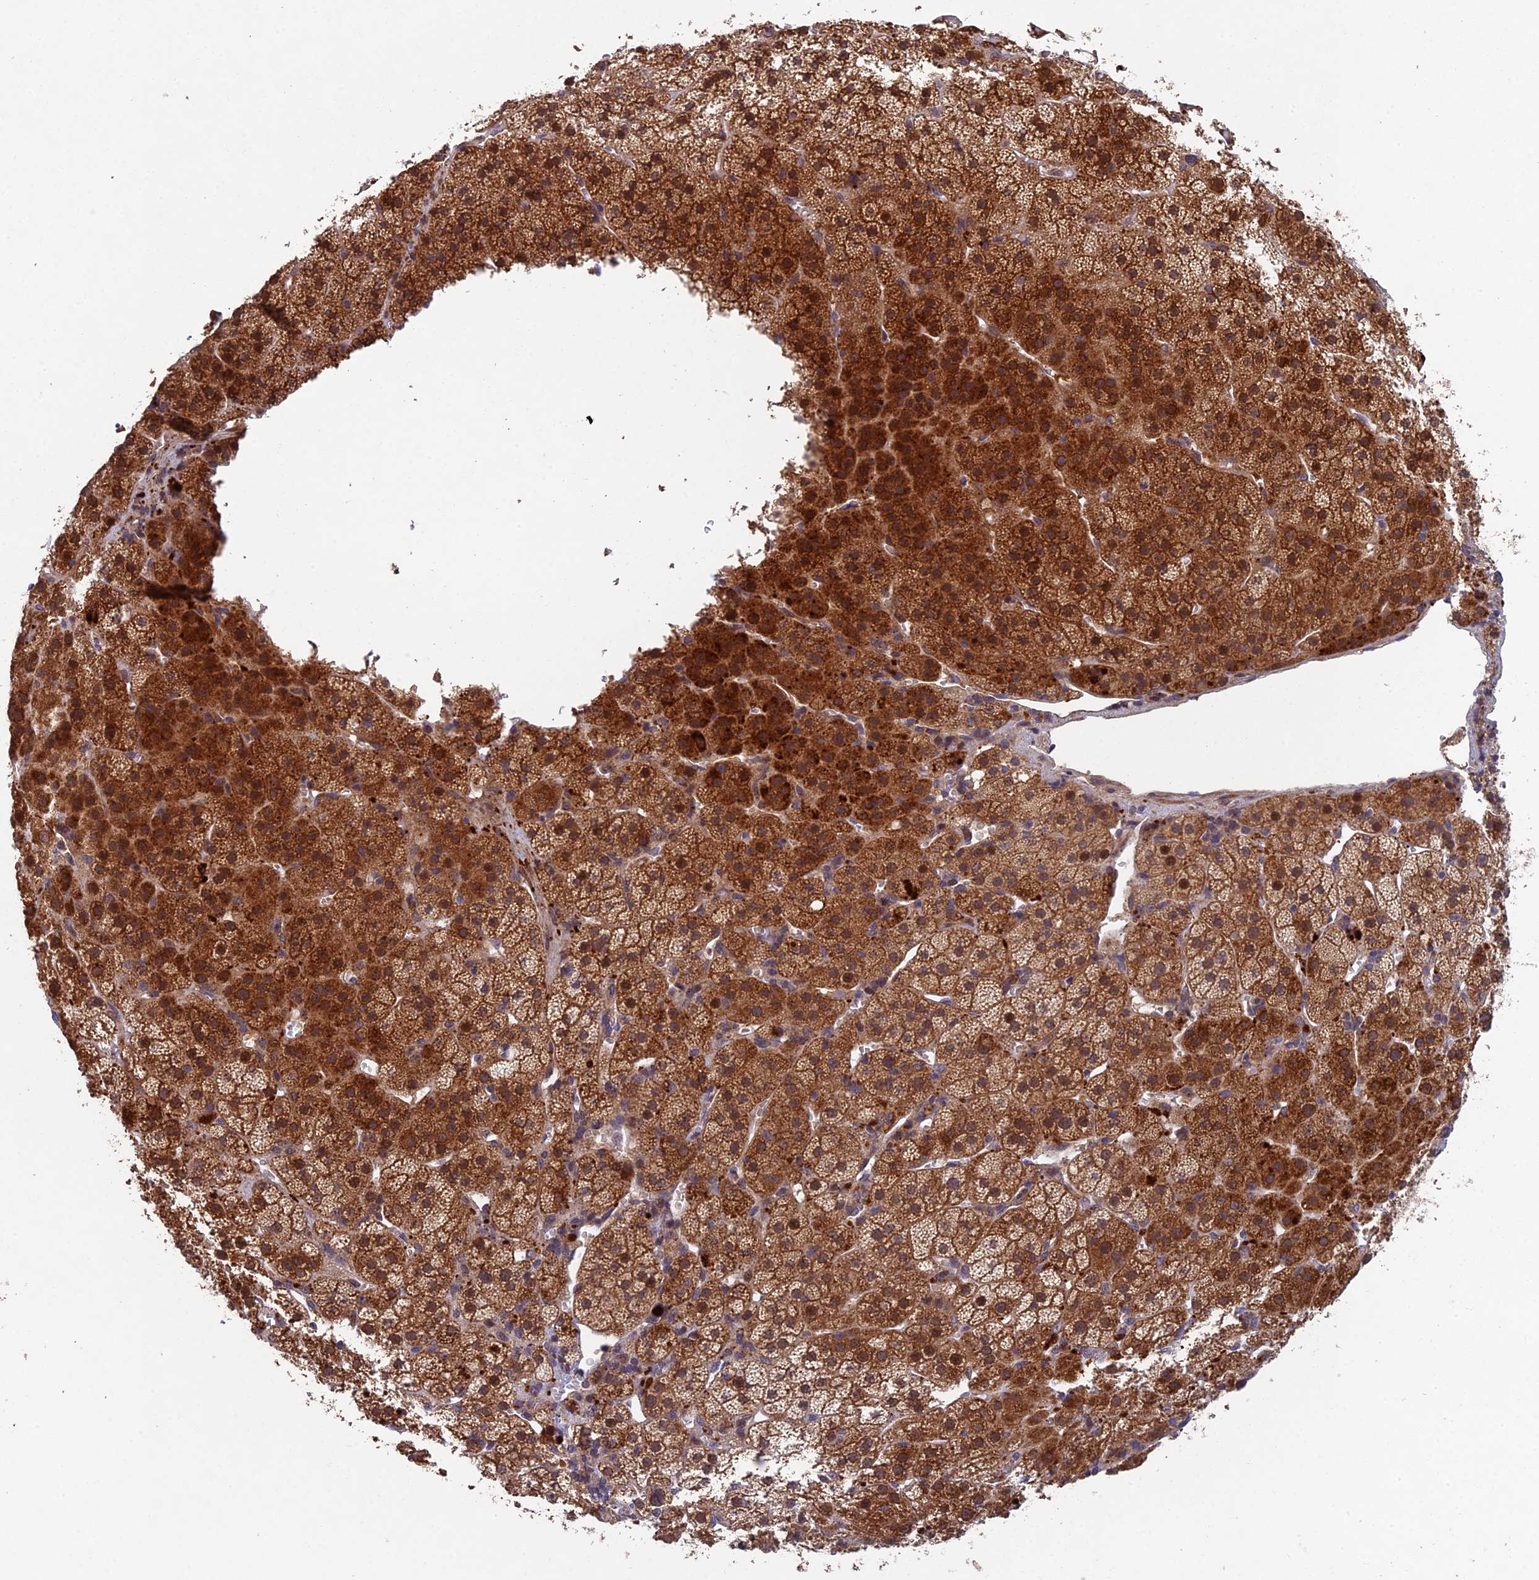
{"staining": {"intensity": "strong", "quantity": "25%-75%", "location": "cytoplasmic/membranous,nuclear"}, "tissue": "adrenal gland", "cell_type": "Glandular cells", "image_type": "normal", "snomed": [{"axis": "morphology", "description": "Normal tissue, NOS"}, {"axis": "topography", "description": "Adrenal gland"}], "caption": "This photomicrograph shows IHC staining of unremarkable human adrenal gland, with high strong cytoplasmic/membranous,nuclear staining in approximately 25%-75% of glandular cells.", "gene": "NSMCE1", "patient": {"sex": "female", "age": 70}}